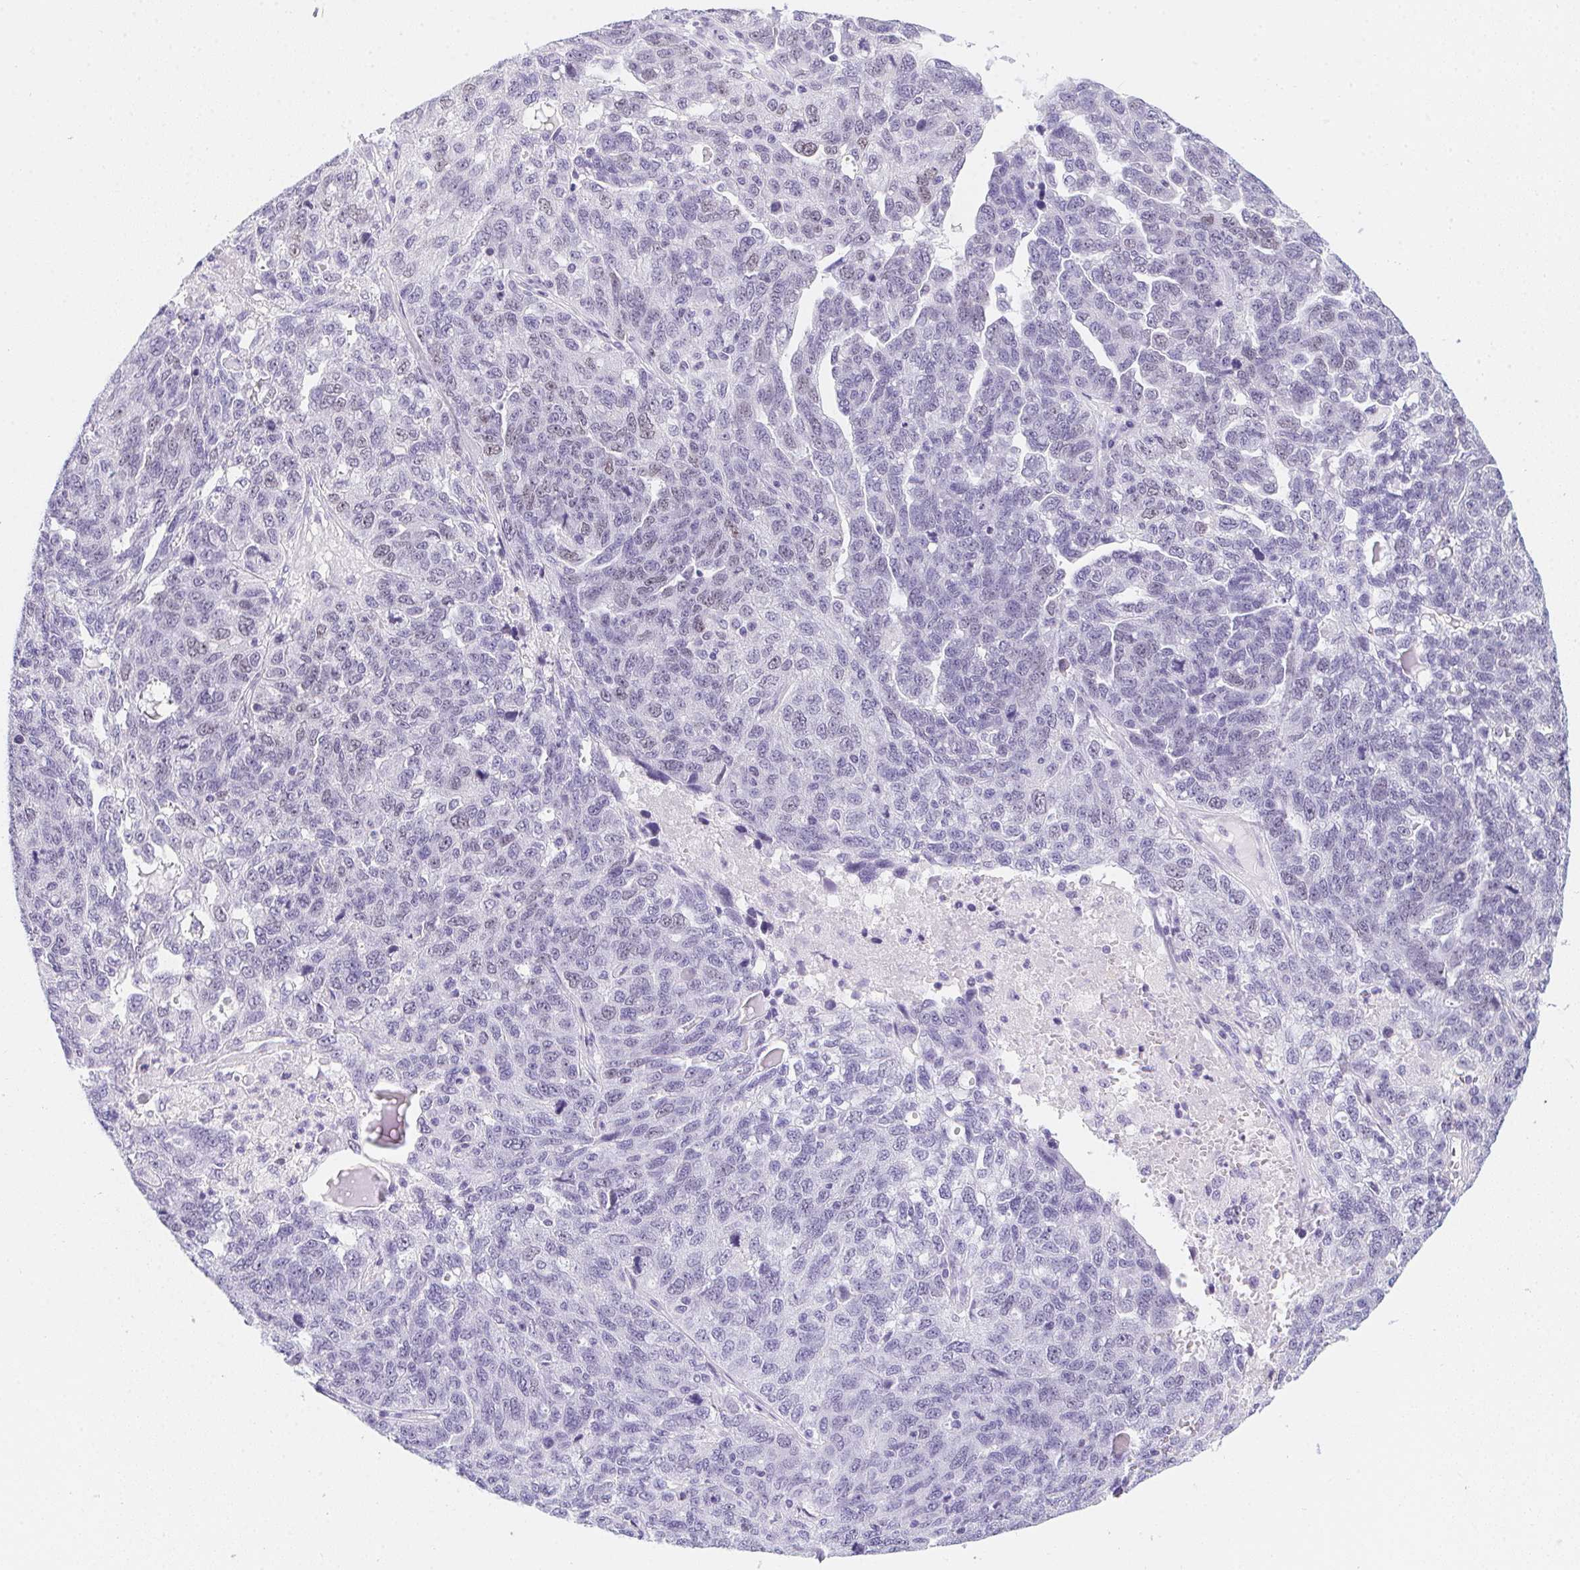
{"staining": {"intensity": "weak", "quantity": "<25%", "location": "nuclear"}, "tissue": "ovarian cancer", "cell_type": "Tumor cells", "image_type": "cancer", "snomed": [{"axis": "morphology", "description": "Cystadenocarcinoma, serous, NOS"}, {"axis": "topography", "description": "Ovary"}], "caption": "This is a micrograph of immunohistochemistry (IHC) staining of ovarian cancer (serous cystadenocarcinoma), which shows no expression in tumor cells.", "gene": "HELLS", "patient": {"sex": "female", "age": 71}}